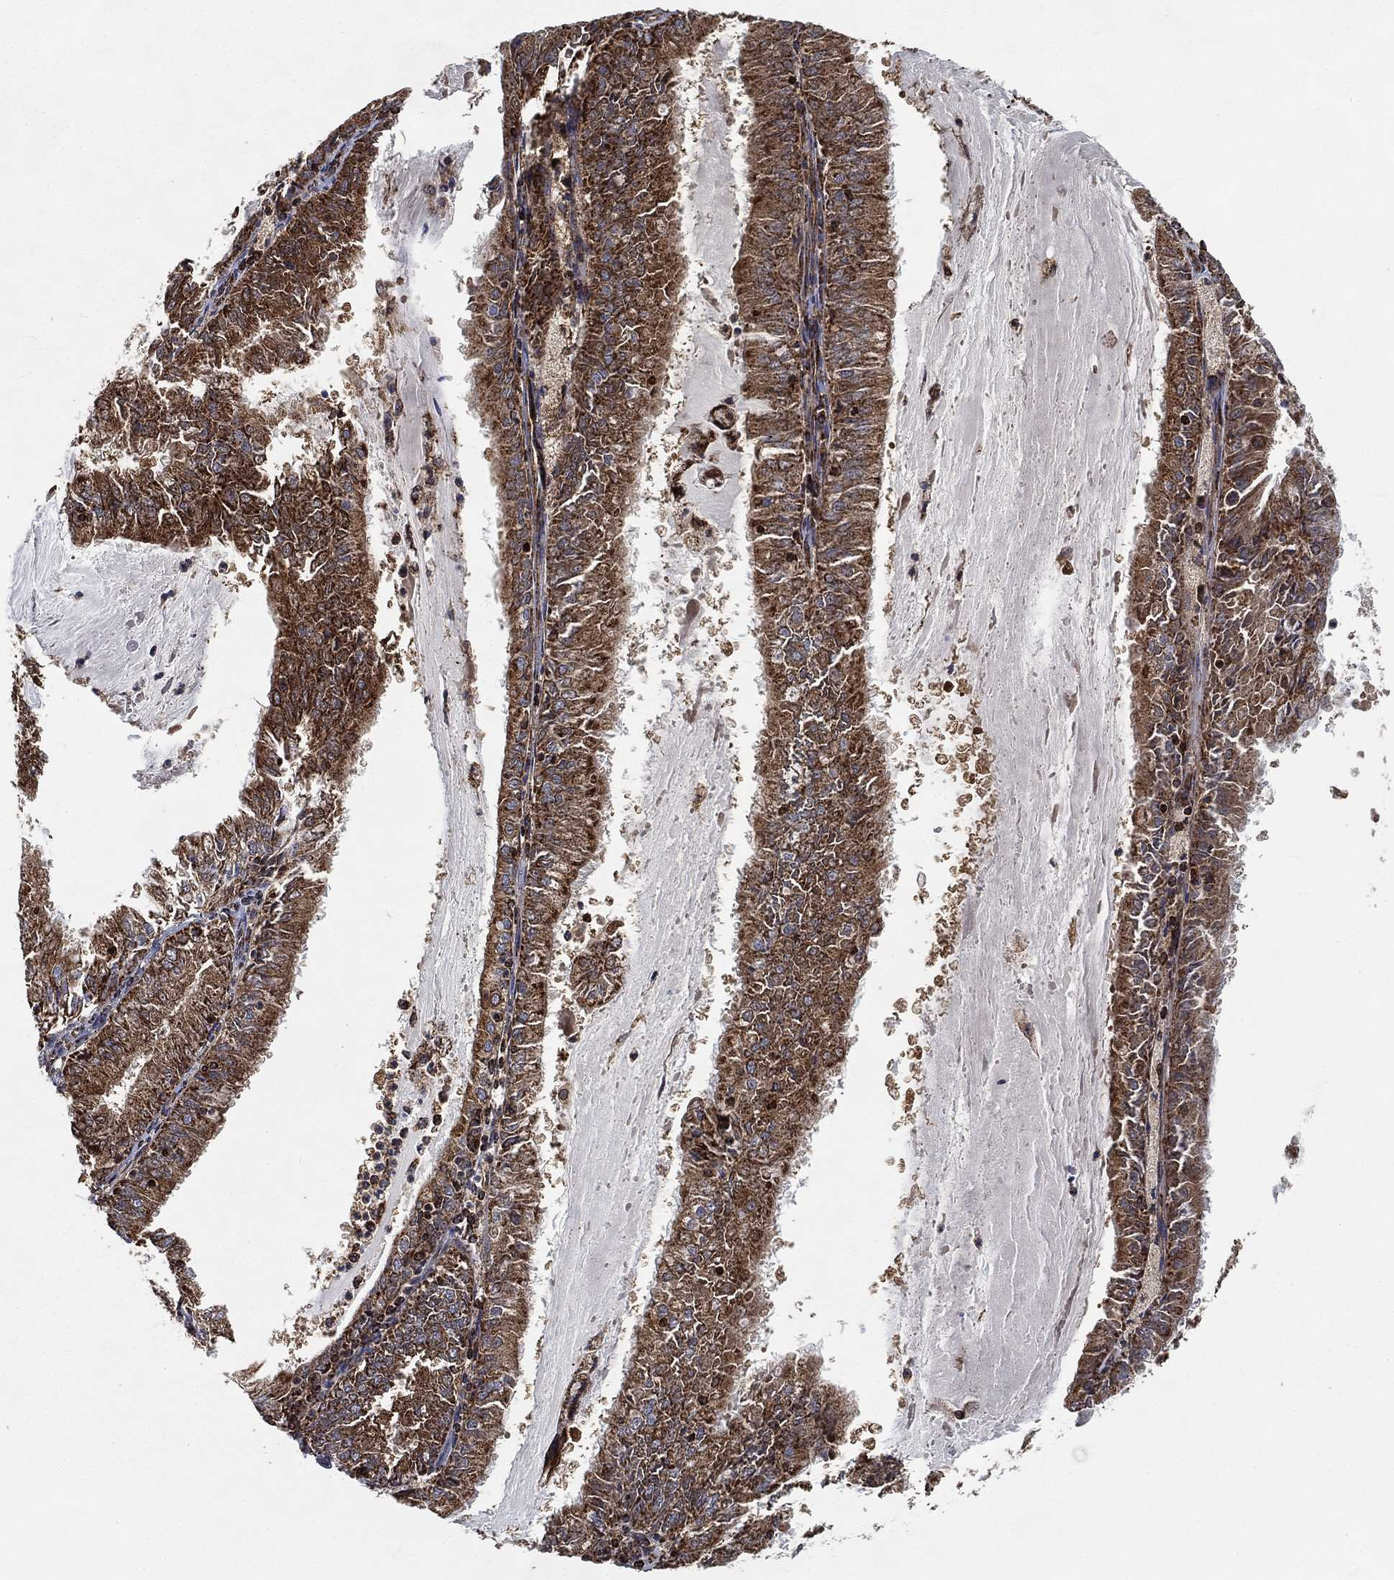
{"staining": {"intensity": "strong", "quantity": ">75%", "location": "cytoplasmic/membranous"}, "tissue": "endometrial cancer", "cell_type": "Tumor cells", "image_type": "cancer", "snomed": [{"axis": "morphology", "description": "Adenocarcinoma, NOS"}, {"axis": "topography", "description": "Endometrium"}], "caption": "About >75% of tumor cells in human adenocarcinoma (endometrial) display strong cytoplasmic/membranous protein positivity as visualized by brown immunohistochemical staining.", "gene": "SLC38A7", "patient": {"sex": "female", "age": 57}}